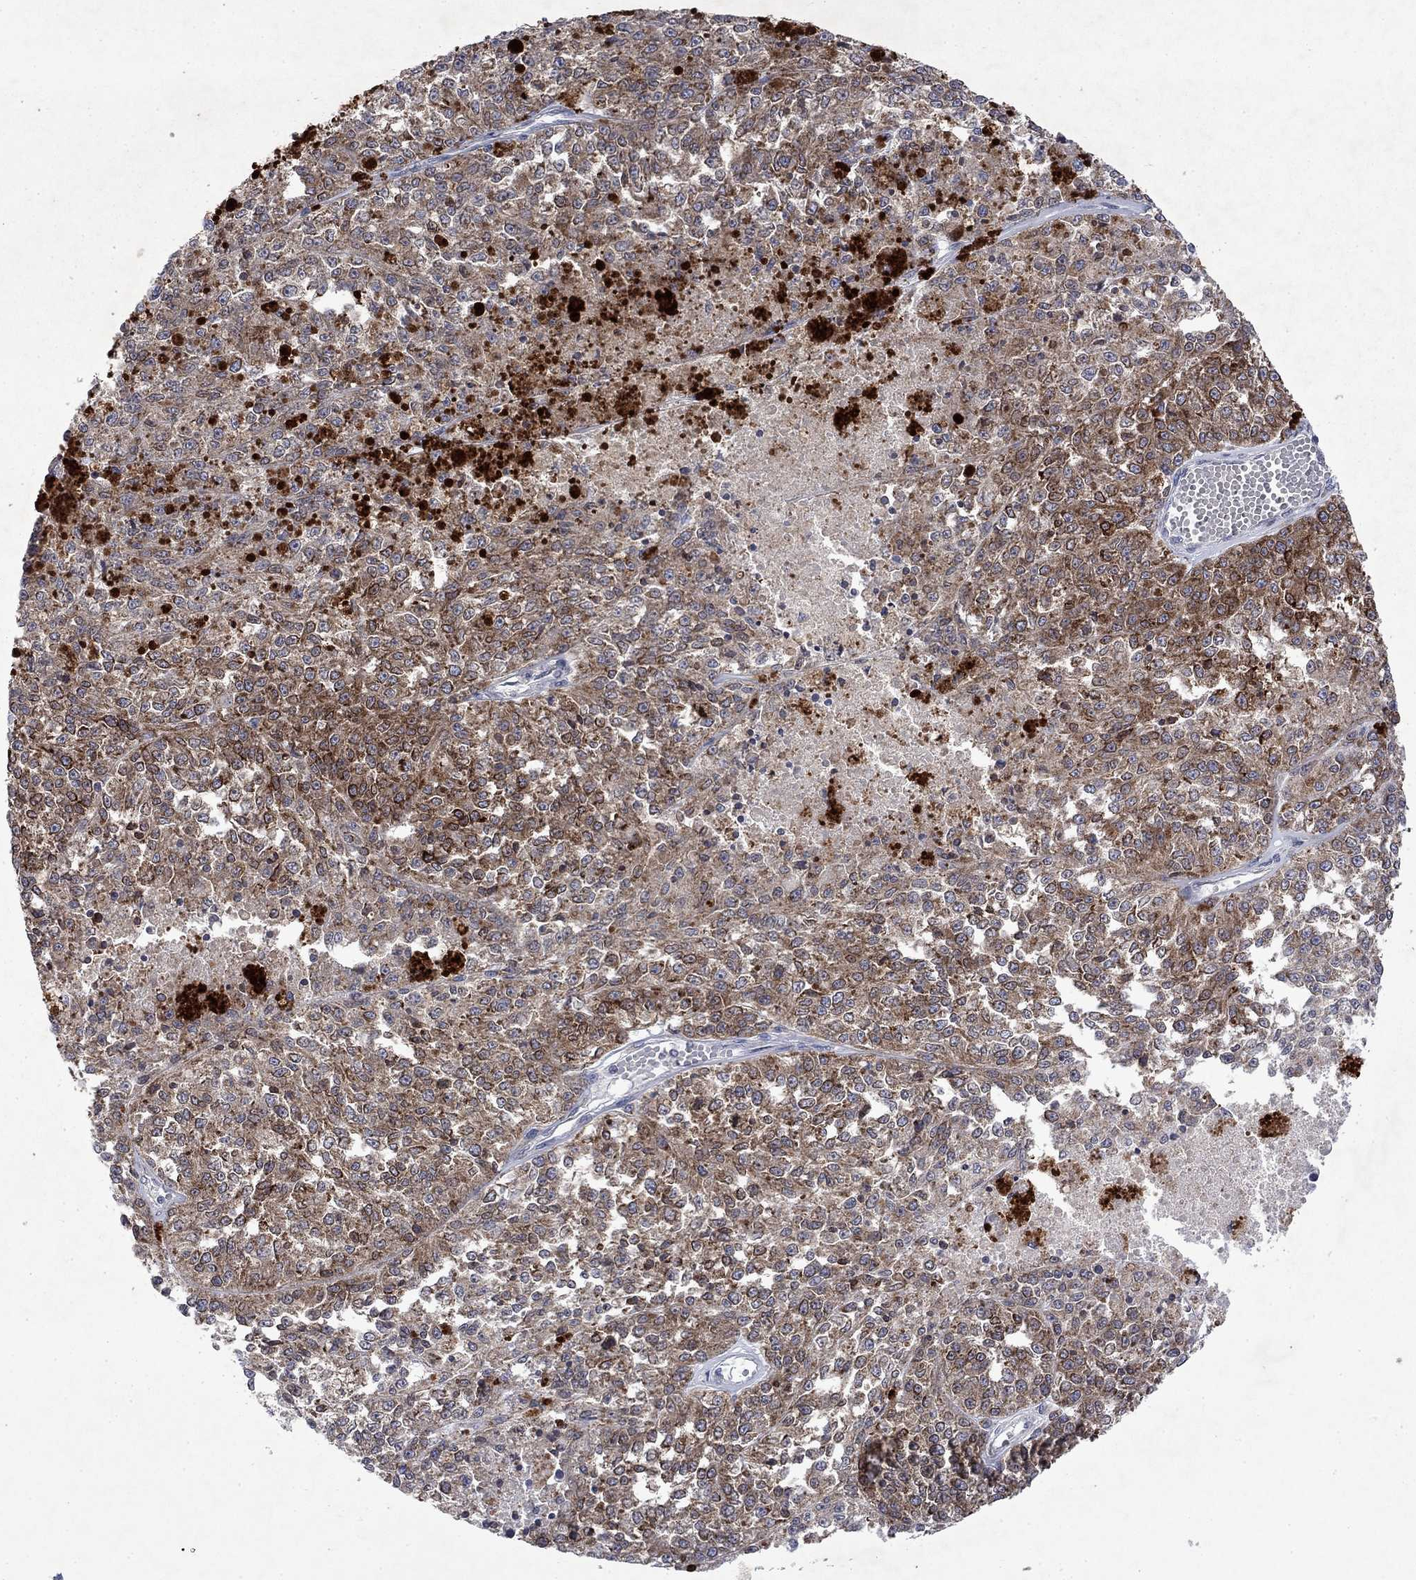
{"staining": {"intensity": "moderate", "quantity": ">75%", "location": "cytoplasmic/membranous"}, "tissue": "melanoma", "cell_type": "Tumor cells", "image_type": "cancer", "snomed": [{"axis": "morphology", "description": "Malignant melanoma, Metastatic site"}, {"axis": "topography", "description": "Lymph node"}], "caption": "Moderate cytoplasmic/membranous expression for a protein is identified in approximately >75% of tumor cells of melanoma using IHC.", "gene": "TMEM97", "patient": {"sex": "female", "age": 64}}